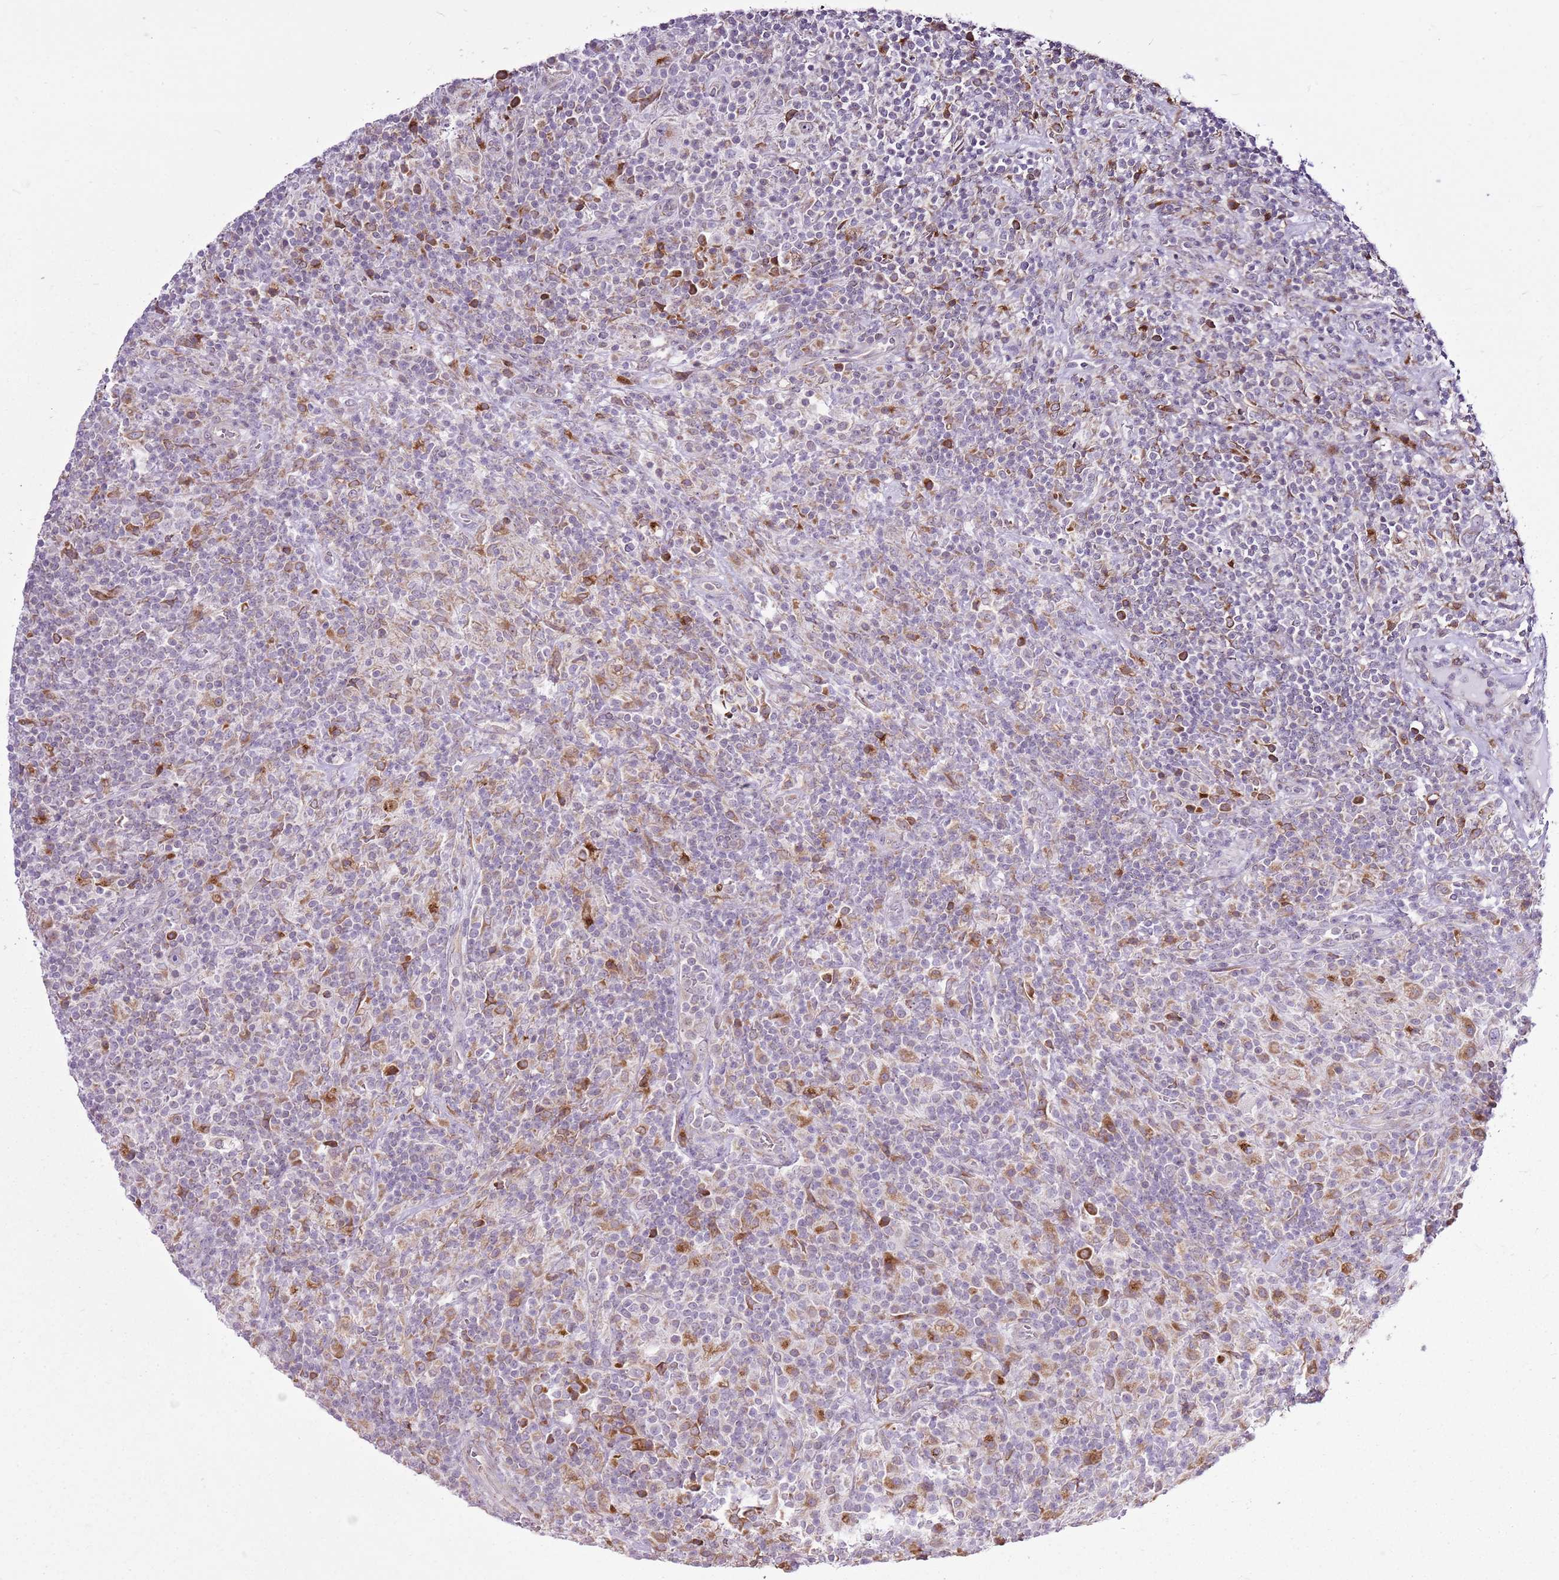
{"staining": {"intensity": "negative", "quantity": "none", "location": "none"}, "tissue": "lymphoma", "cell_type": "Tumor cells", "image_type": "cancer", "snomed": [{"axis": "morphology", "description": "Hodgkin's disease, NOS"}, {"axis": "topography", "description": "Lymph node"}], "caption": "High power microscopy histopathology image of an immunohistochemistry (IHC) image of Hodgkin's disease, revealing no significant expression in tumor cells. Brightfield microscopy of immunohistochemistry (IHC) stained with DAB (brown) and hematoxylin (blue), captured at high magnification.", "gene": "TMED10", "patient": {"sex": "male", "age": 70}}